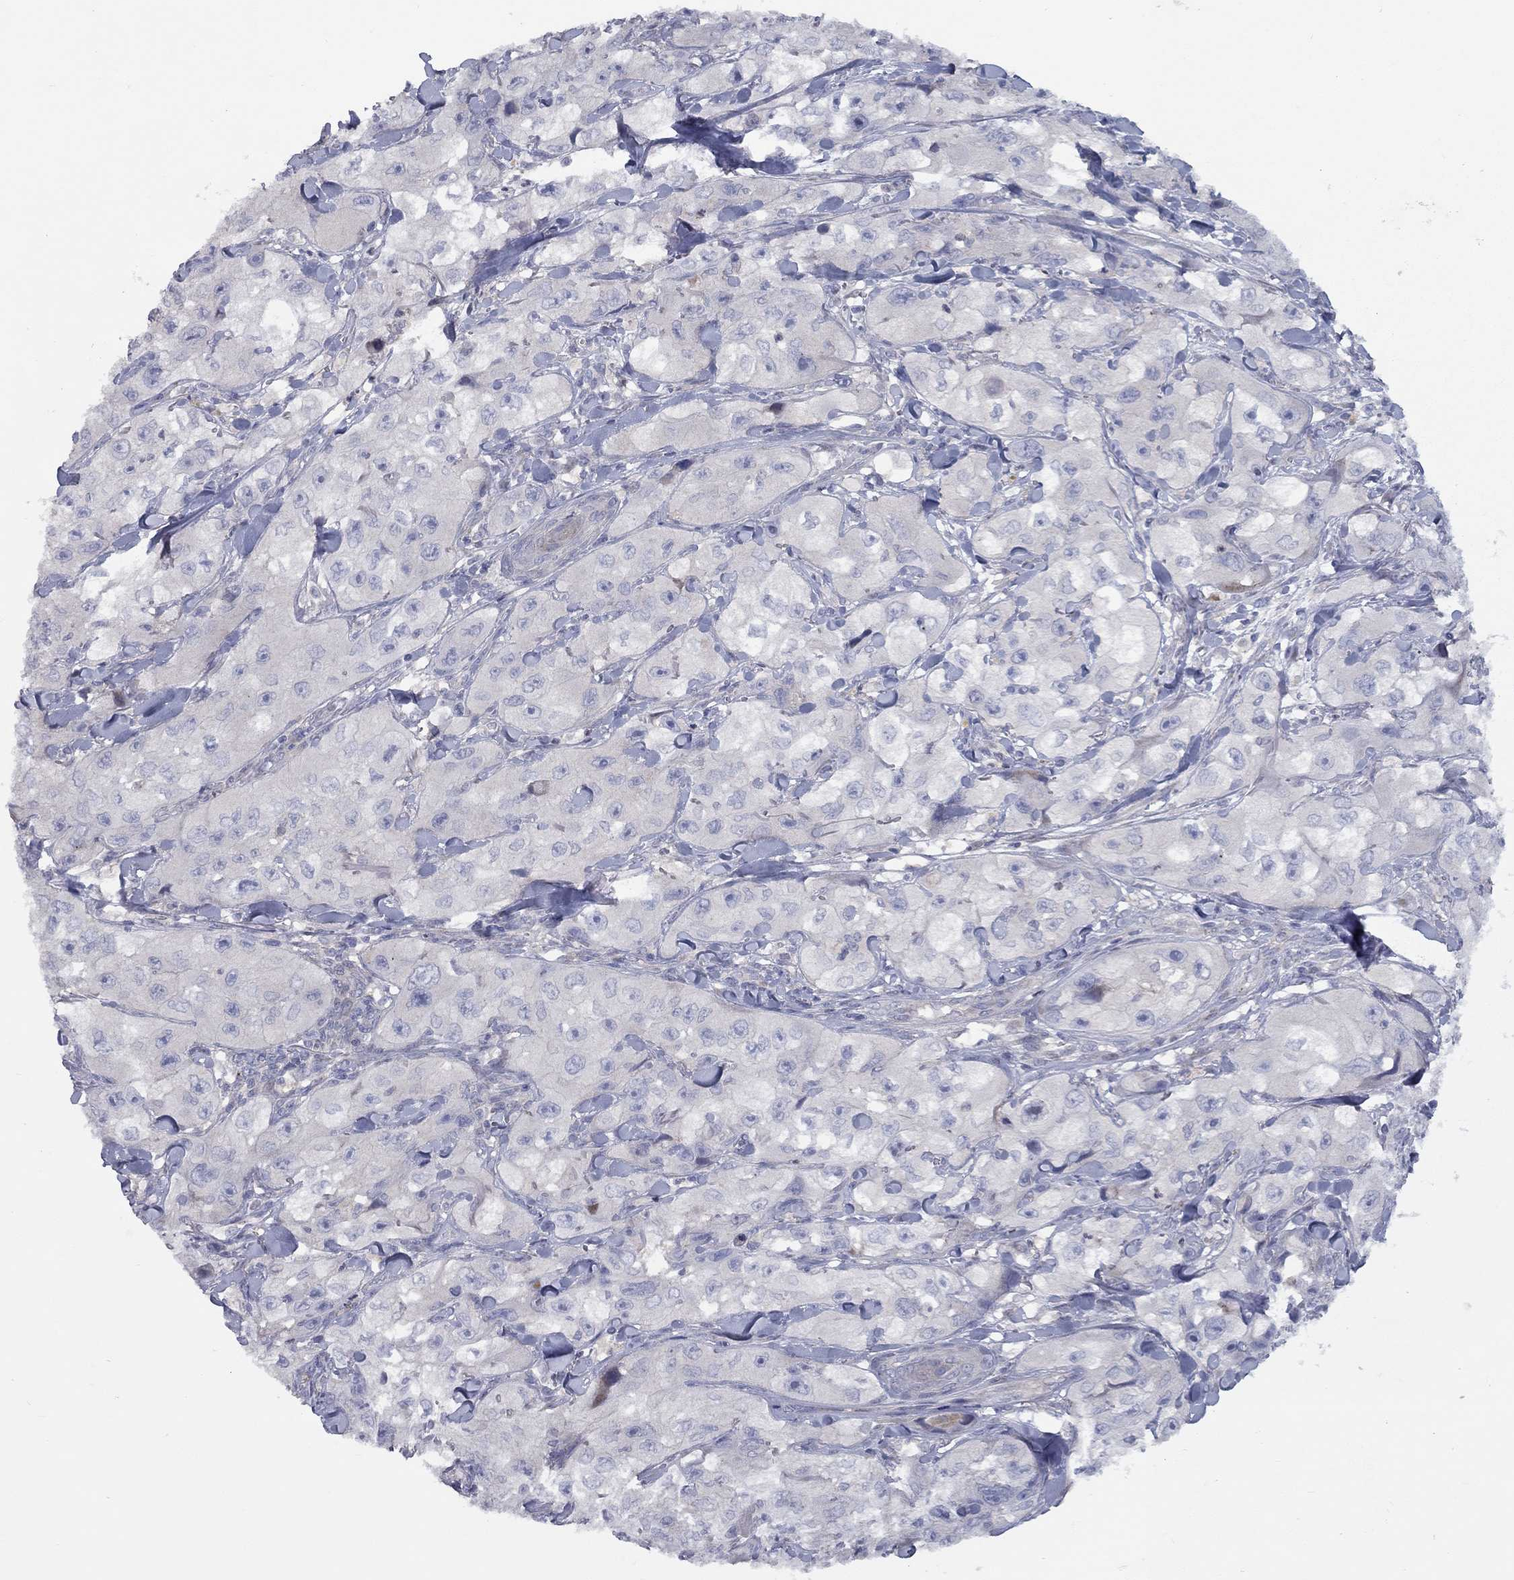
{"staining": {"intensity": "negative", "quantity": "none", "location": "none"}, "tissue": "skin cancer", "cell_type": "Tumor cells", "image_type": "cancer", "snomed": [{"axis": "morphology", "description": "Squamous cell carcinoma, NOS"}, {"axis": "topography", "description": "Skin"}, {"axis": "topography", "description": "Subcutis"}], "caption": "A high-resolution image shows immunohistochemistry staining of skin cancer, which exhibits no significant positivity in tumor cells.", "gene": "DUSP7", "patient": {"sex": "male", "age": 73}}